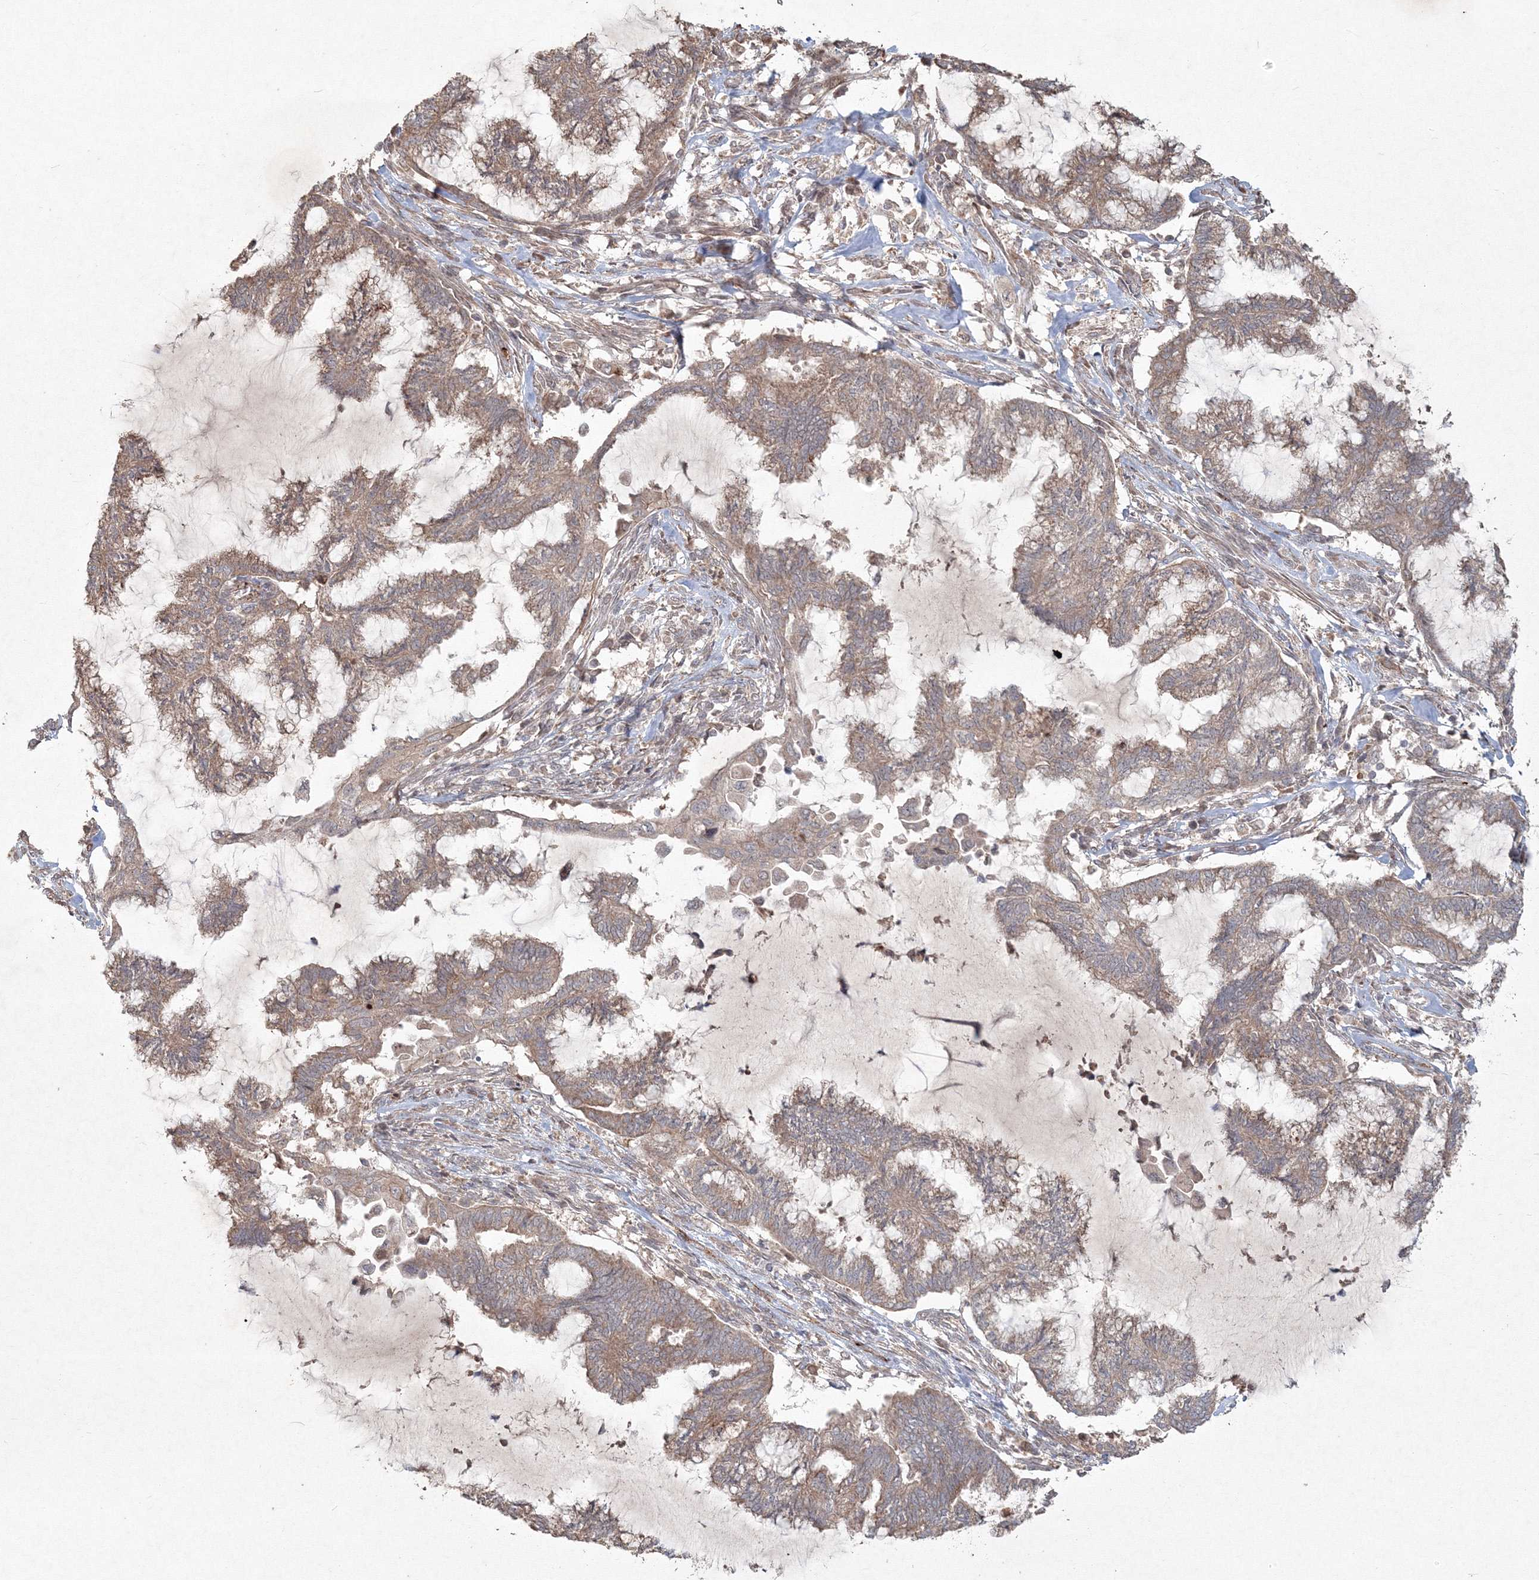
{"staining": {"intensity": "moderate", "quantity": ">75%", "location": "cytoplasmic/membranous"}, "tissue": "endometrial cancer", "cell_type": "Tumor cells", "image_type": "cancer", "snomed": [{"axis": "morphology", "description": "Adenocarcinoma, NOS"}, {"axis": "topography", "description": "Endometrium"}], "caption": "The photomicrograph reveals immunohistochemical staining of endometrial adenocarcinoma. There is moderate cytoplasmic/membranous positivity is identified in approximately >75% of tumor cells.", "gene": "ANAPC16", "patient": {"sex": "female", "age": 86}}